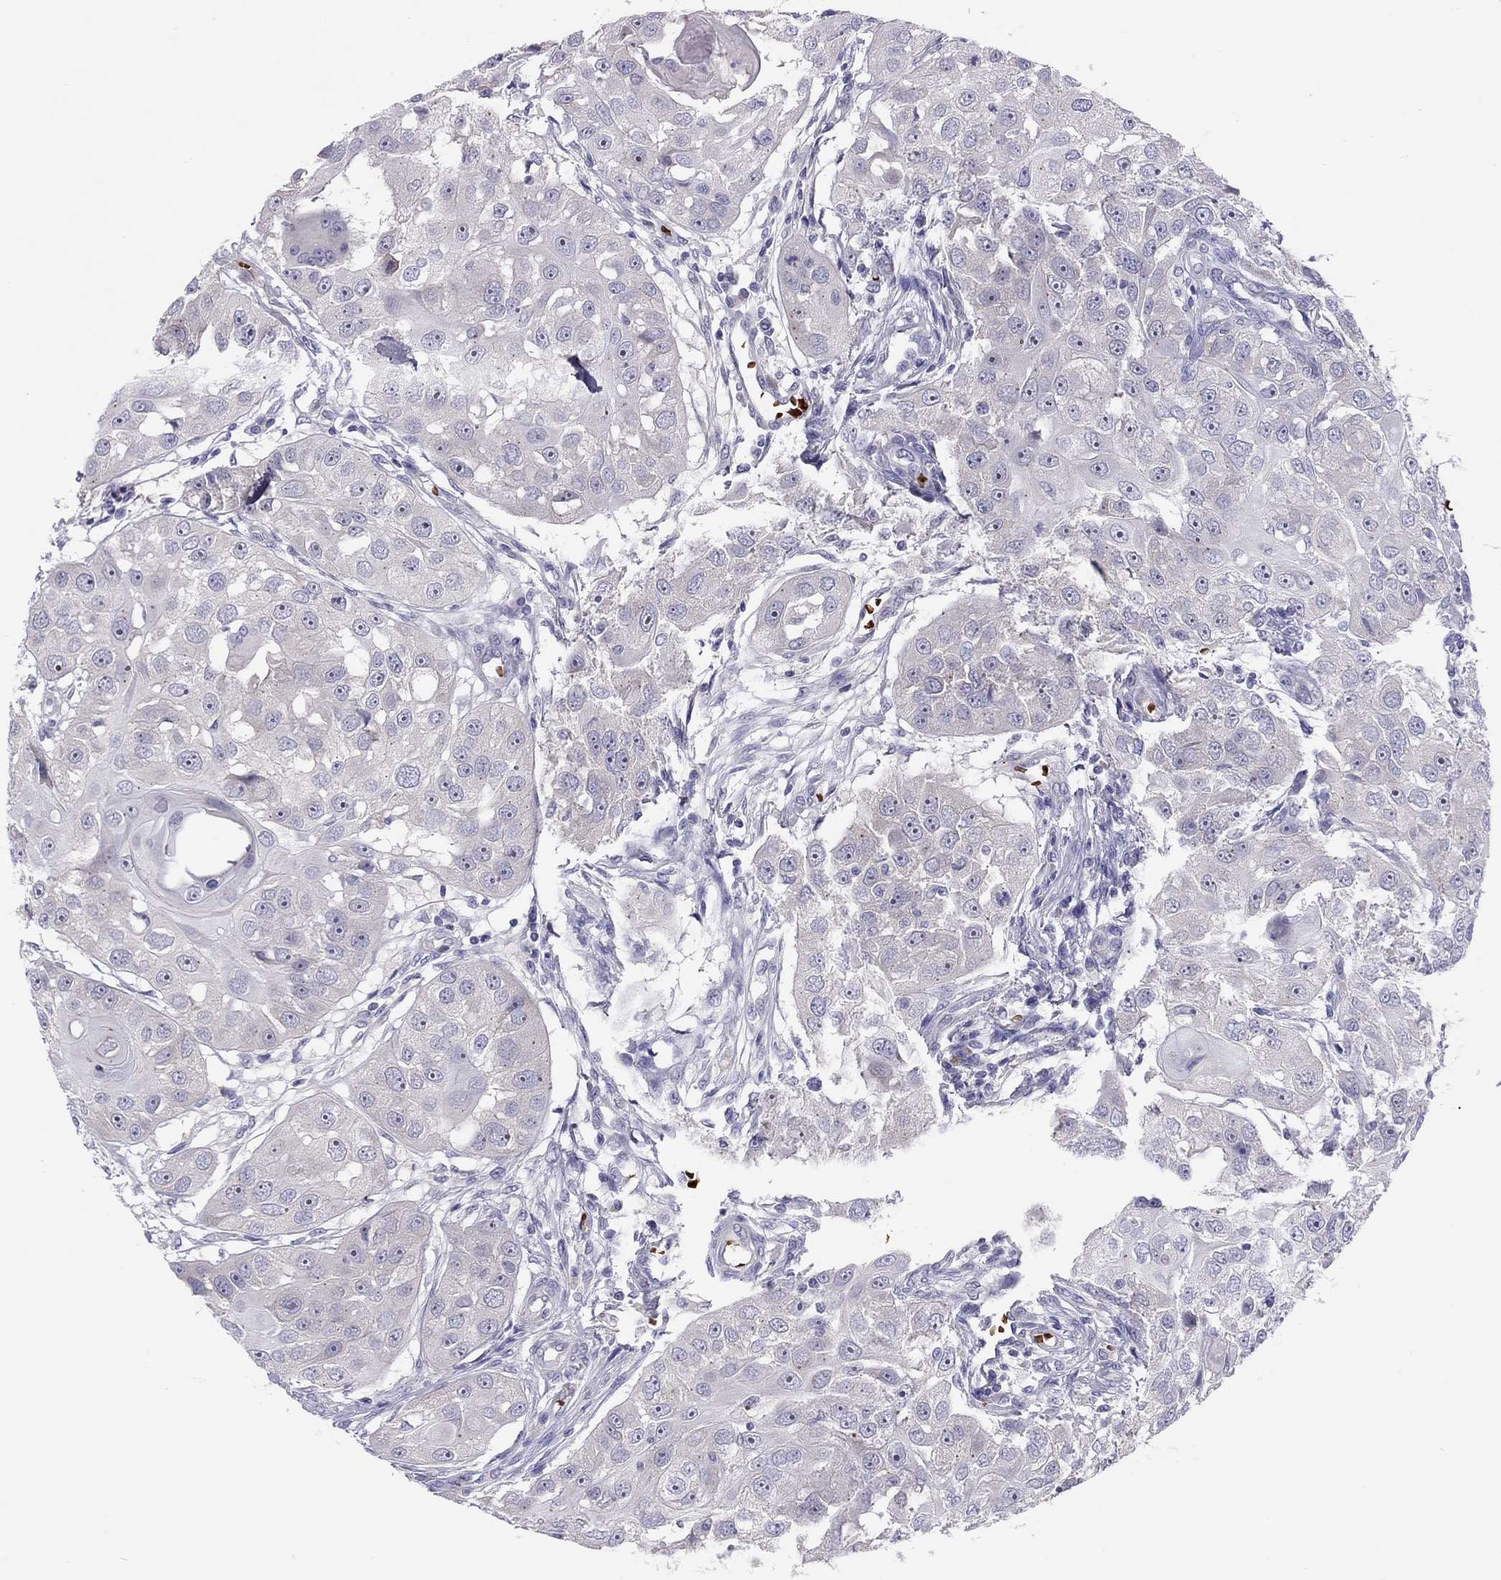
{"staining": {"intensity": "negative", "quantity": "none", "location": "none"}, "tissue": "head and neck cancer", "cell_type": "Tumor cells", "image_type": "cancer", "snomed": [{"axis": "morphology", "description": "Squamous cell carcinoma, NOS"}, {"axis": "topography", "description": "Head-Neck"}], "caption": "High power microscopy micrograph of an IHC micrograph of squamous cell carcinoma (head and neck), revealing no significant positivity in tumor cells.", "gene": "FRMD1", "patient": {"sex": "male", "age": 51}}